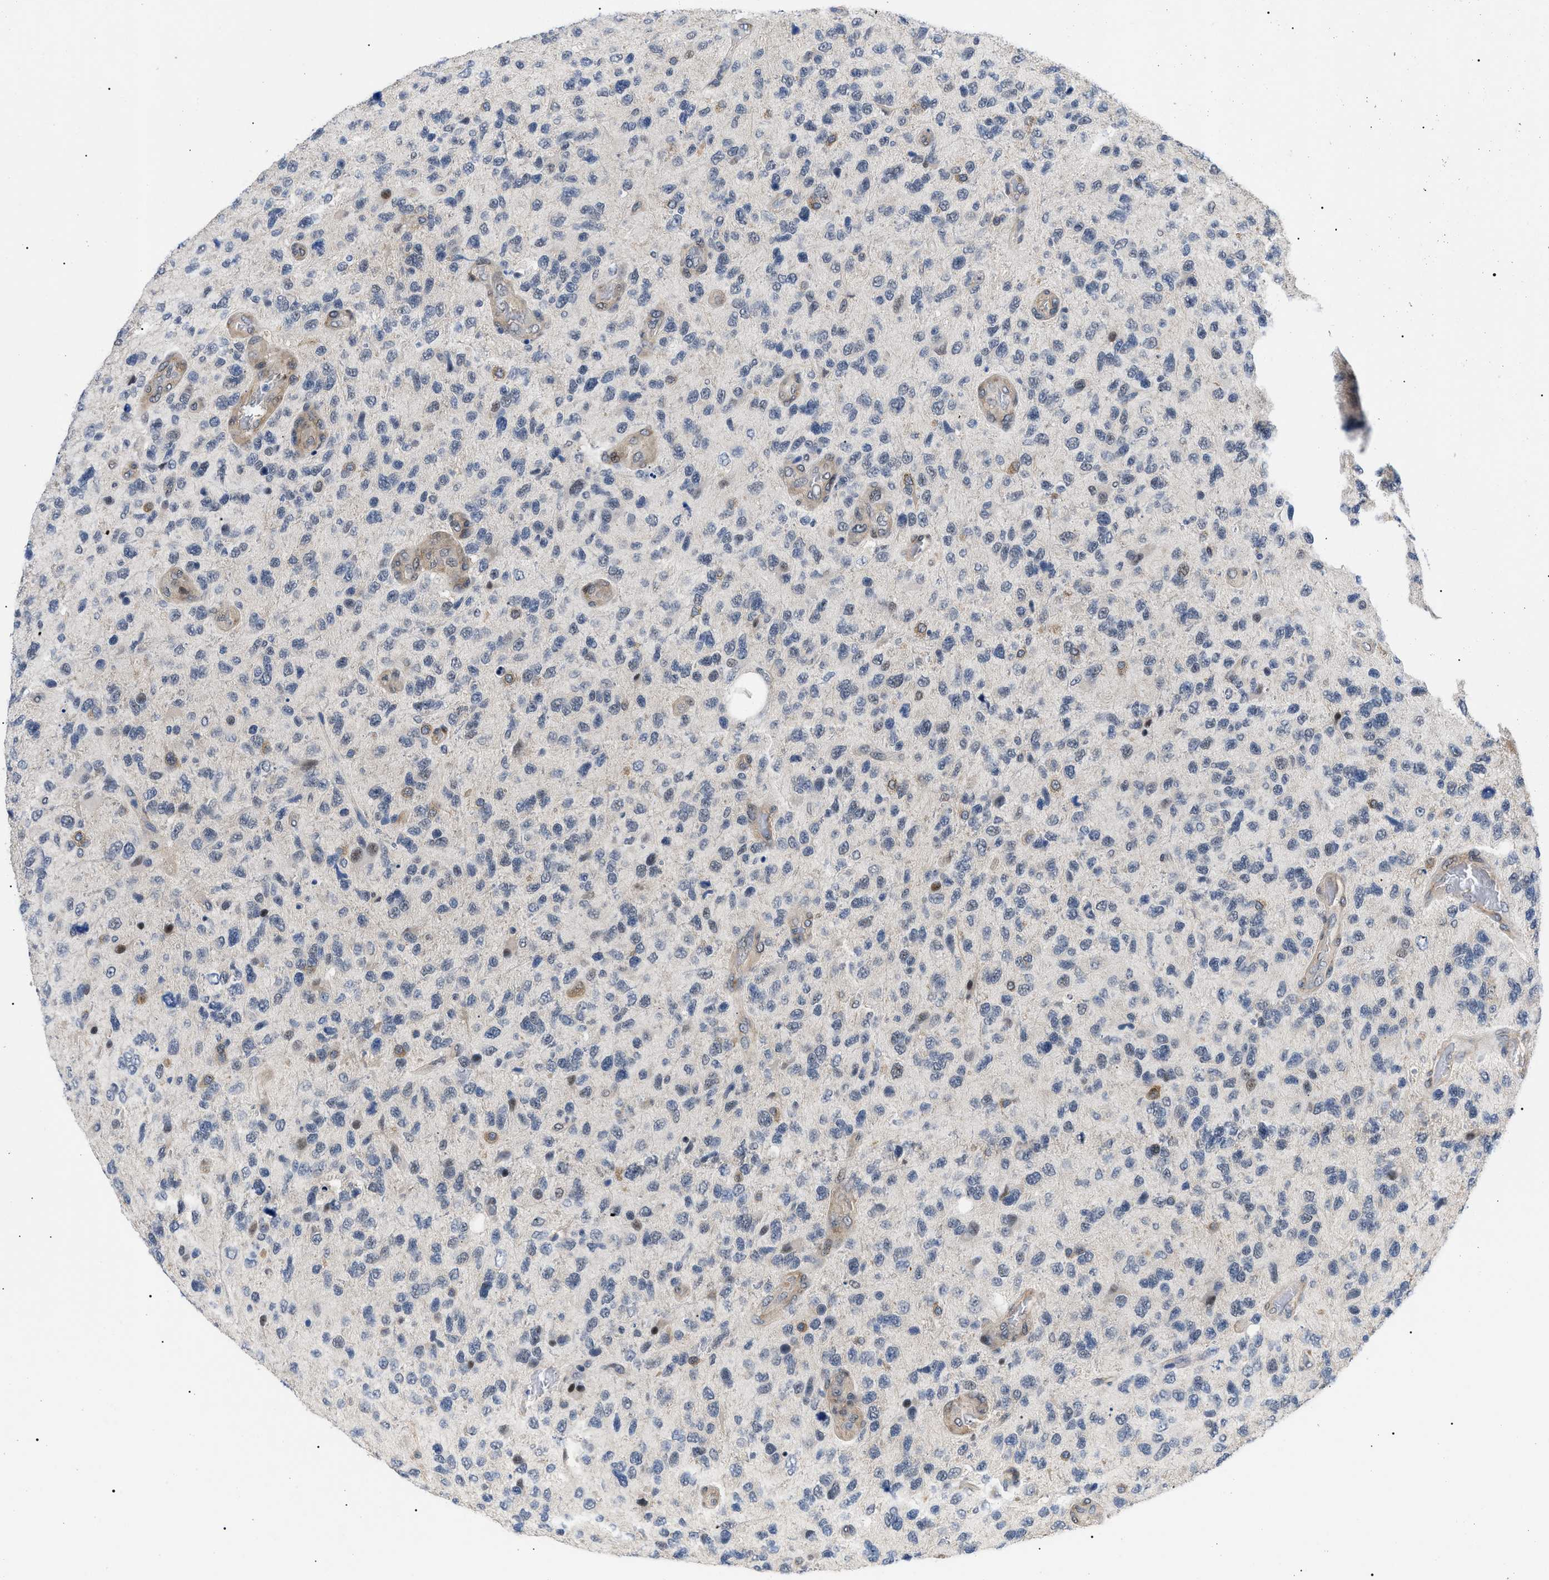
{"staining": {"intensity": "negative", "quantity": "none", "location": "none"}, "tissue": "glioma", "cell_type": "Tumor cells", "image_type": "cancer", "snomed": [{"axis": "morphology", "description": "Glioma, malignant, High grade"}, {"axis": "topography", "description": "Brain"}], "caption": "Glioma was stained to show a protein in brown. There is no significant positivity in tumor cells.", "gene": "GARRE1", "patient": {"sex": "female", "age": 58}}